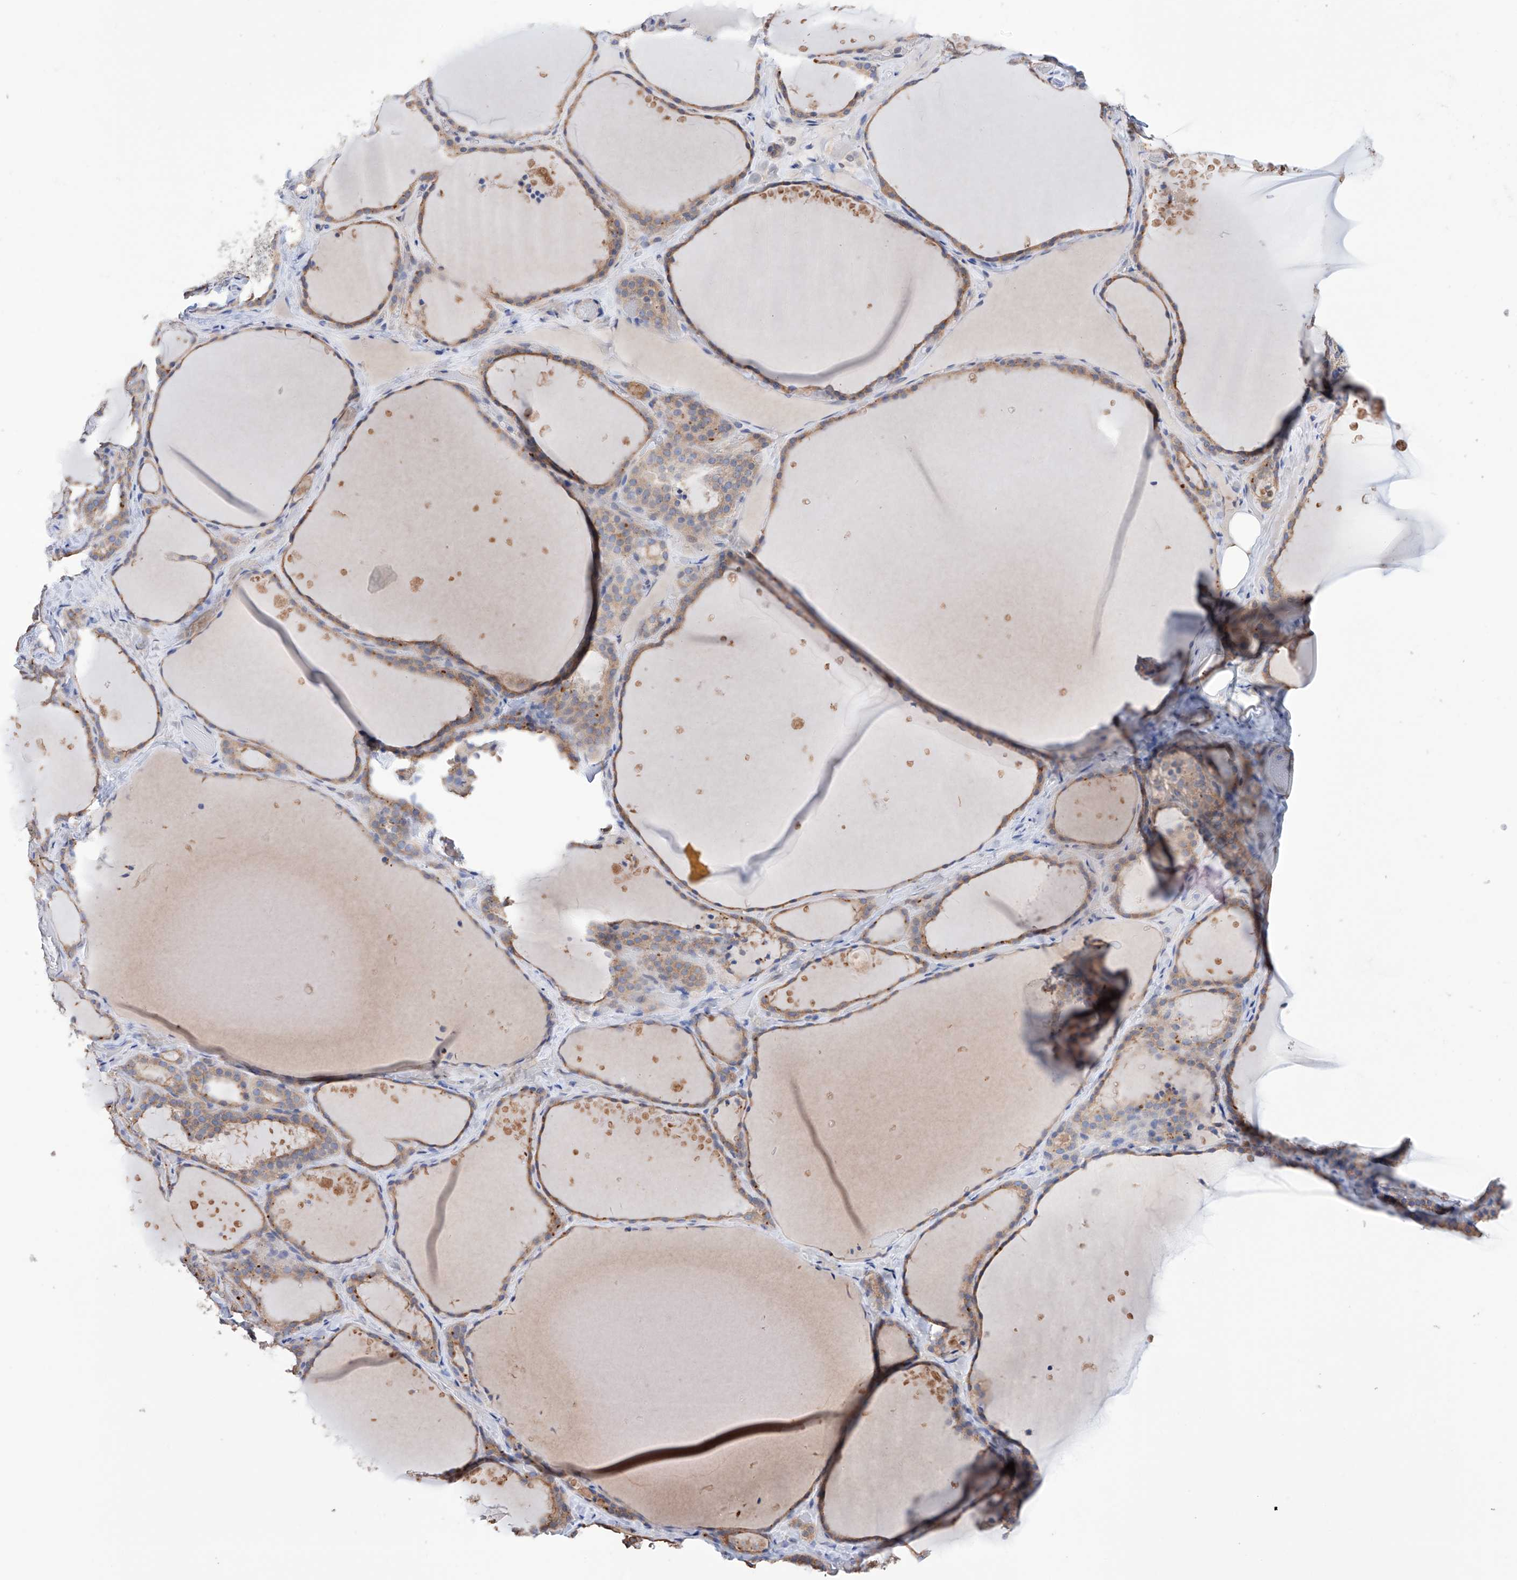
{"staining": {"intensity": "weak", "quantity": ">75%", "location": "cytoplasmic/membranous"}, "tissue": "thyroid gland", "cell_type": "Glandular cells", "image_type": "normal", "snomed": [{"axis": "morphology", "description": "Normal tissue, NOS"}, {"axis": "topography", "description": "Thyroid gland"}], "caption": "Benign thyroid gland exhibits weak cytoplasmic/membranous expression in about >75% of glandular cells, visualized by immunohistochemistry. The staining was performed using DAB (3,3'-diaminobenzidine) to visualize the protein expression in brown, while the nuclei were stained in blue with hematoxylin (Magnification: 20x).", "gene": "AFG1L", "patient": {"sex": "female", "age": 44}}